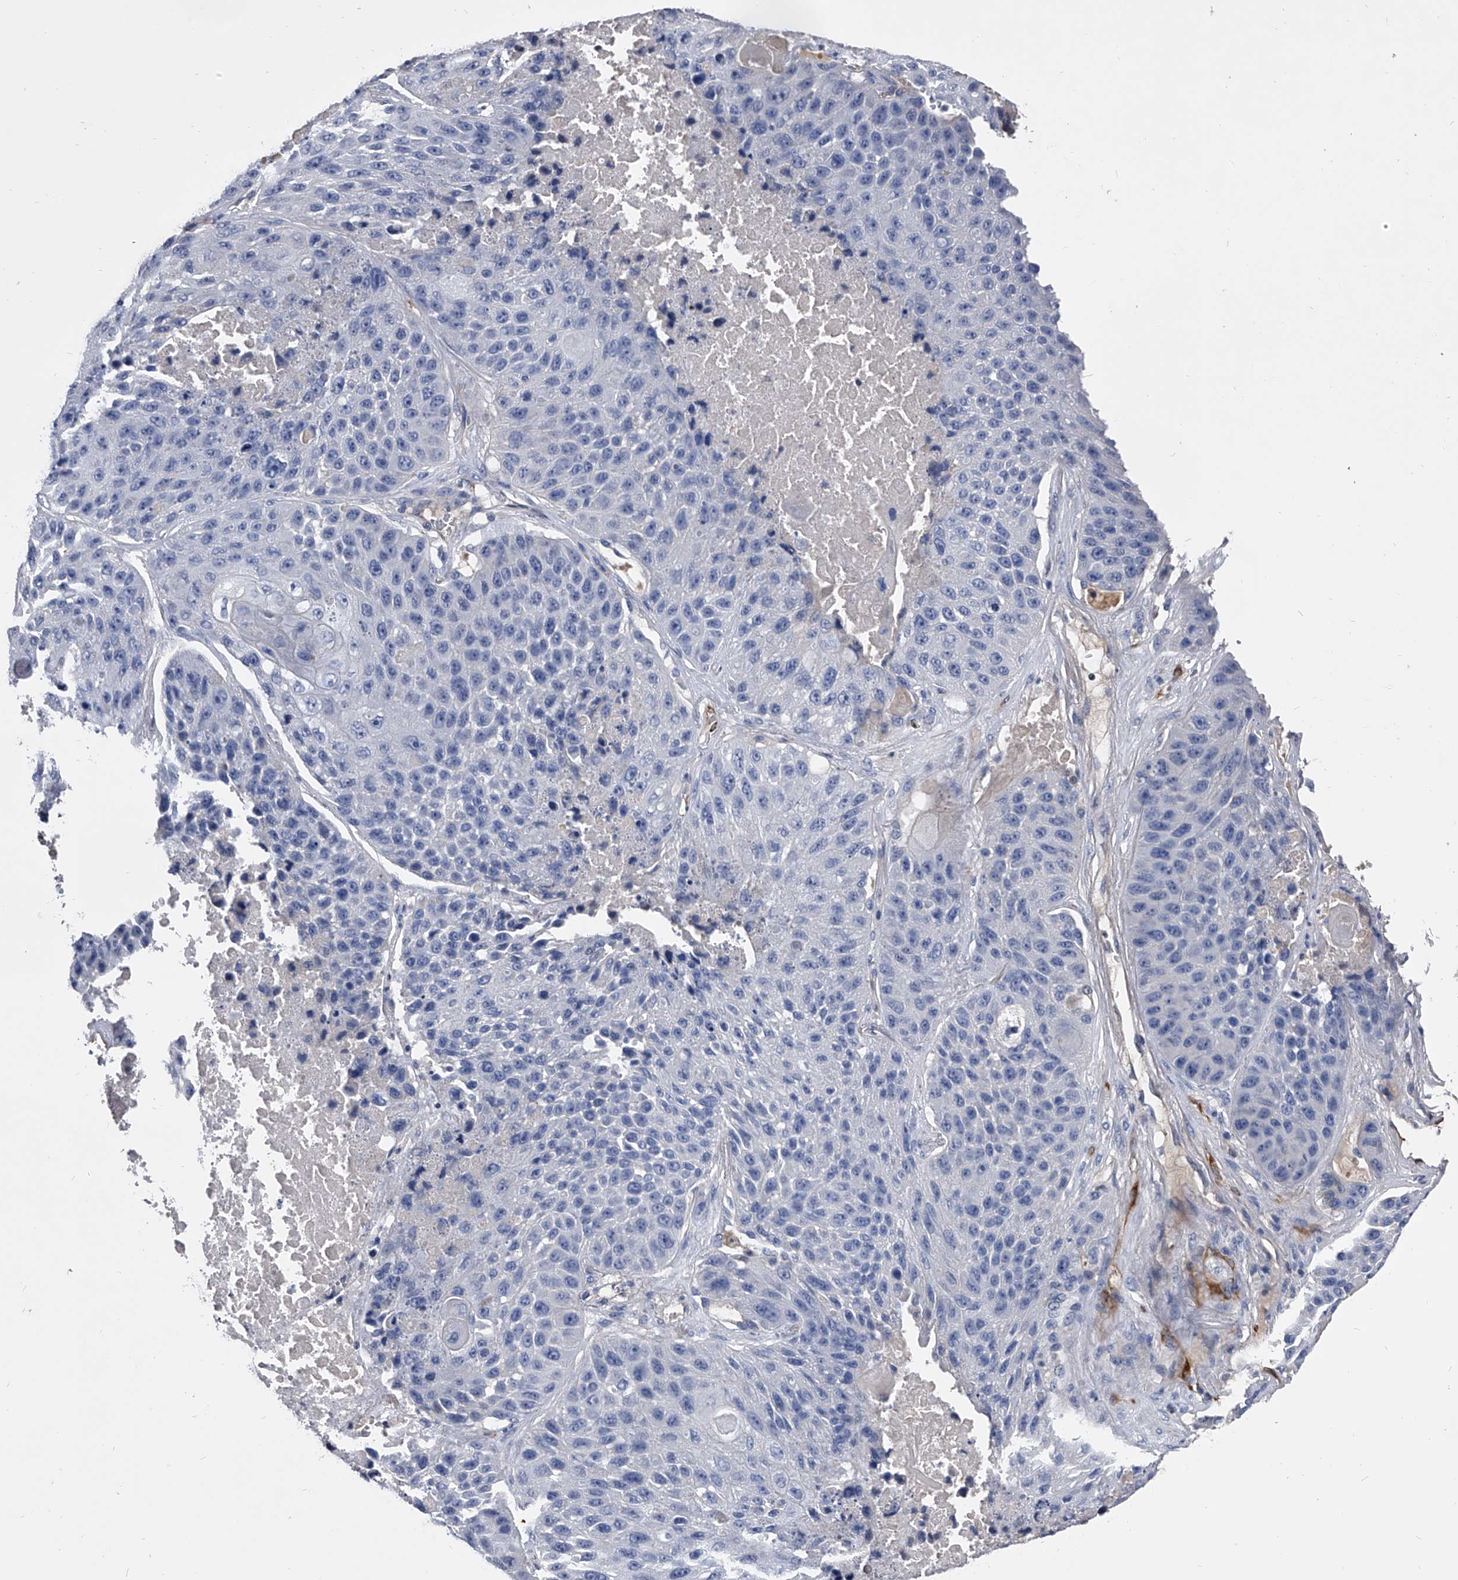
{"staining": {"intensity": "negative", "quantity": "none", "location": "none"}, "tissue": "lung cancer", "cell_type": "Tumor cells", "image_type": "cancer", "snomed": [{"axis": "morphology", "description": "Squamous cell carcinoma, NOS"}, {"axis": "topography", "description": "Lung"}], "caption": "Image shows no significant protein expression in tumor cells of squamous cell carcinoma (lung).", "gene": "EFCAB7", "patient": {"sex": "male", "age": 61}}